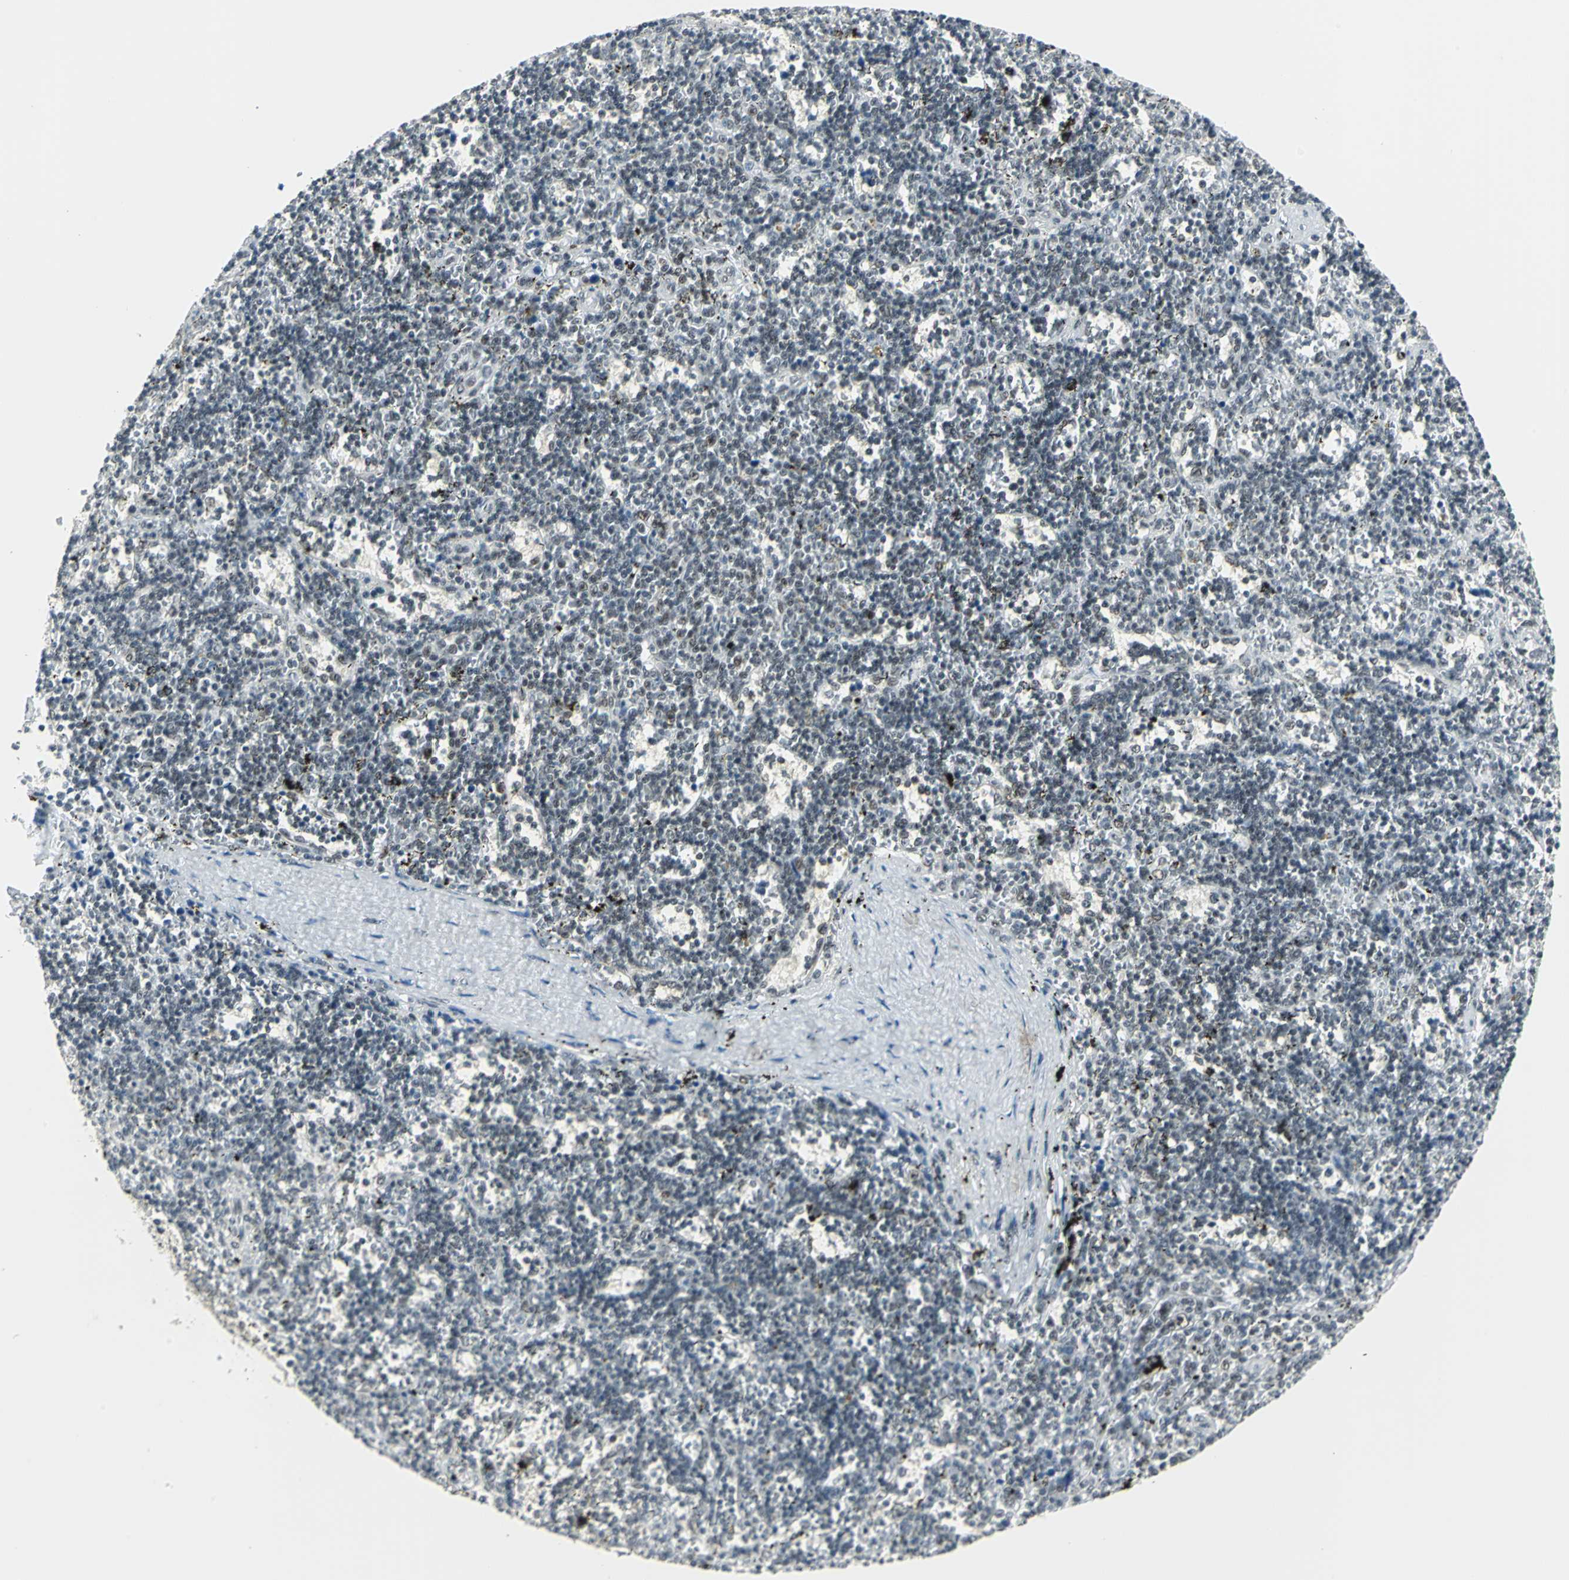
{"staining": {"intensity": "weak", "quantity": "25%-75%", "location": "nuclear"}, "tissue": "lymphoma", "cell_type": "Tumor cells", "image_type": "cancer", "snomed": [{"axis": "morphology", "description": "Malignant lymphoma, non-Hodgkin's type, Low grade"}, {"axis": "topography", "description": "Spleen"}], "caption": "An immunohistochemistry (IHC) micrograph of tumor tissue is shown. Protein staining in brown shows weak nuclear positivity in lymphoma within tumor cells.", "gene": "ADNP", "patient": {"sex": "male", "age": 60}}